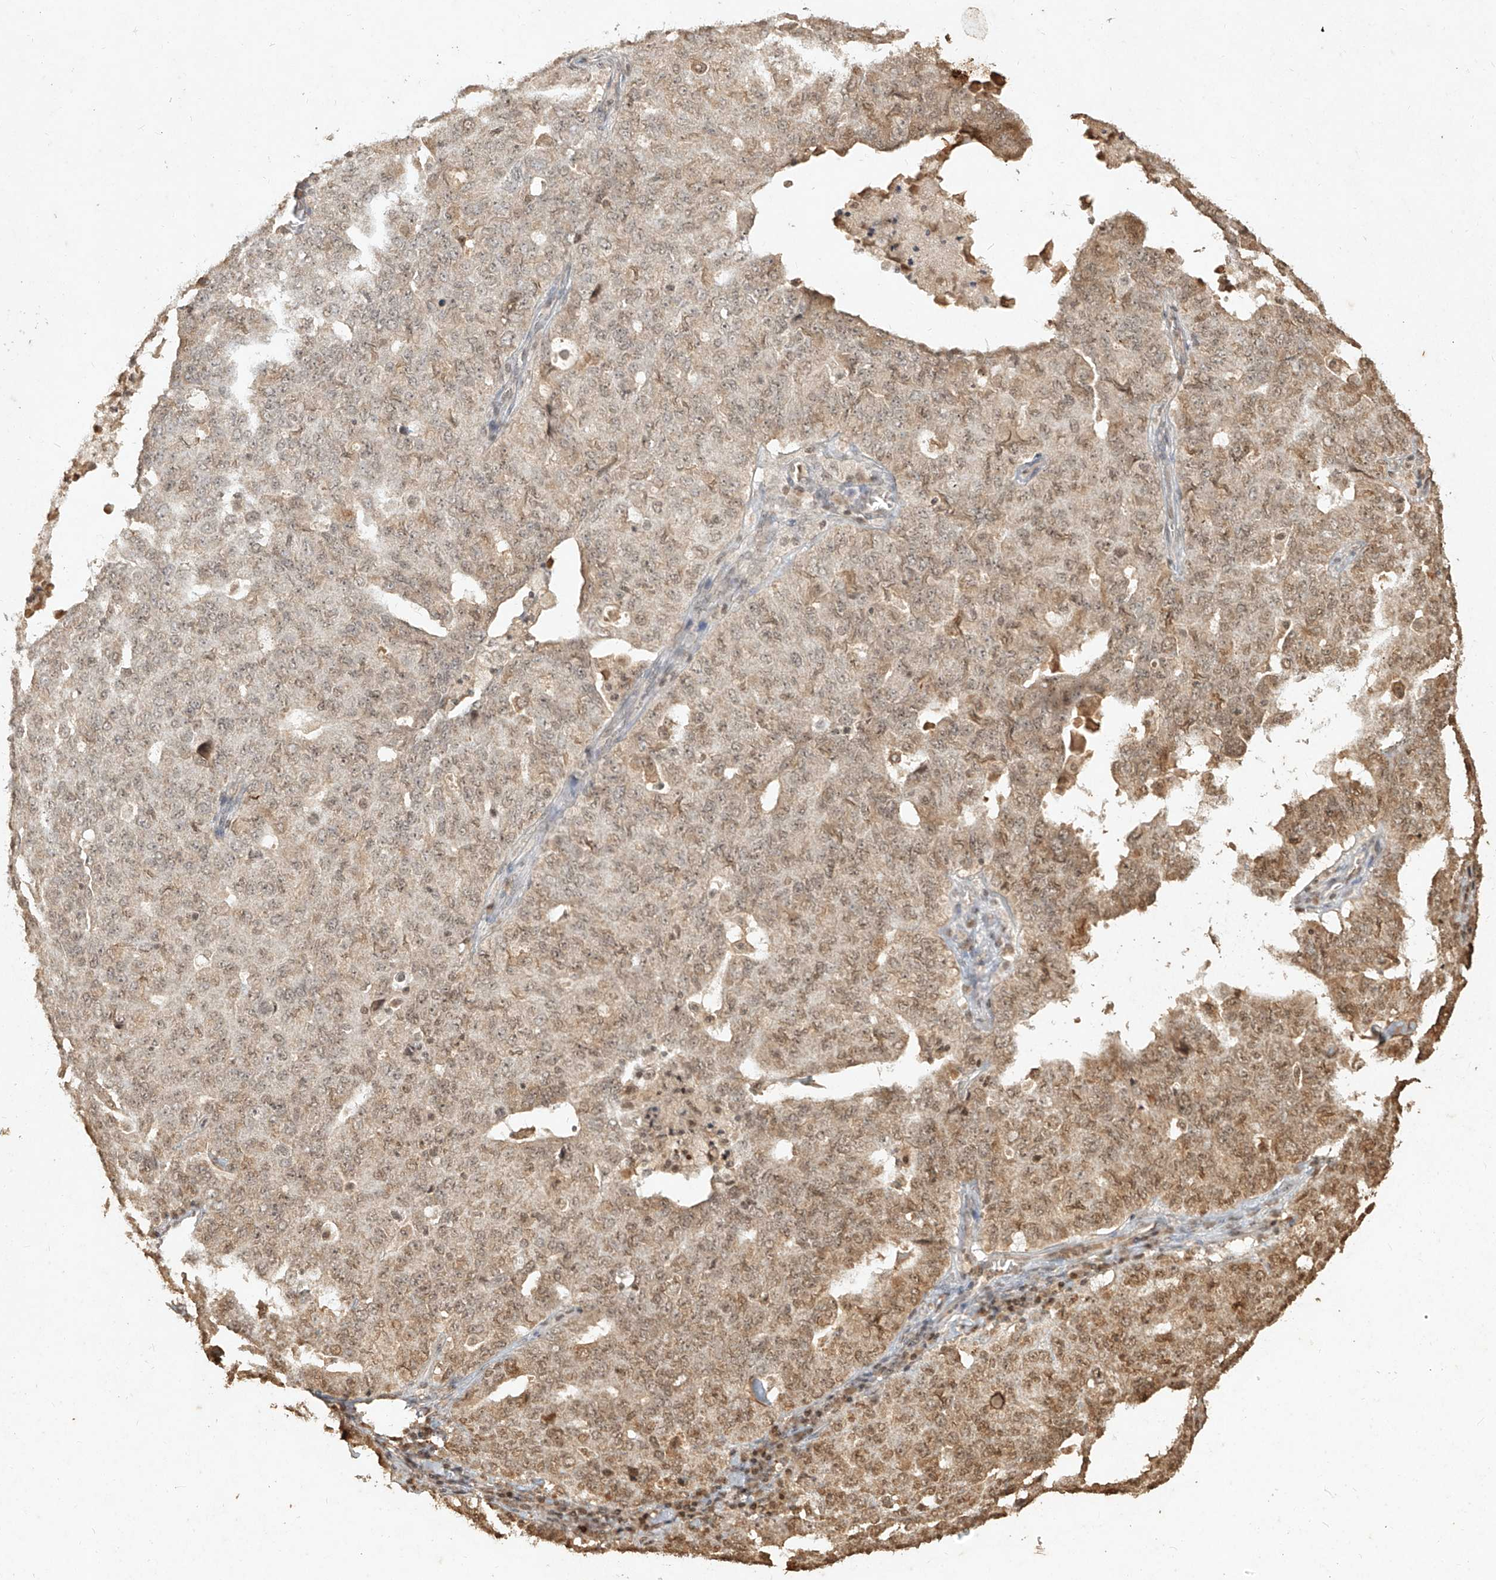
{"staining": {"intensity": "moderate", "quantity": ">75%", "location": "cytoplasmic/membranous,nuclear"}, "tissue": "ovarian cancer", "cell_type": "Tumor cells", "image_type": "cancer", "snomed": [{"axis": "morphology", "description": "Carcinoma, endometroid"}, {"axis": "topography", "description": "Ovary"}], "caption": "Immunohistochemistry (IHC) of human ovarian endometroid carcinoma exhibits medium levels of moderate cytoplasmic/membranous and nuclear staining in about >75% of tumor cells.", "gene": "UBE2K", "patient": {"sex": "female", "age": 62}}